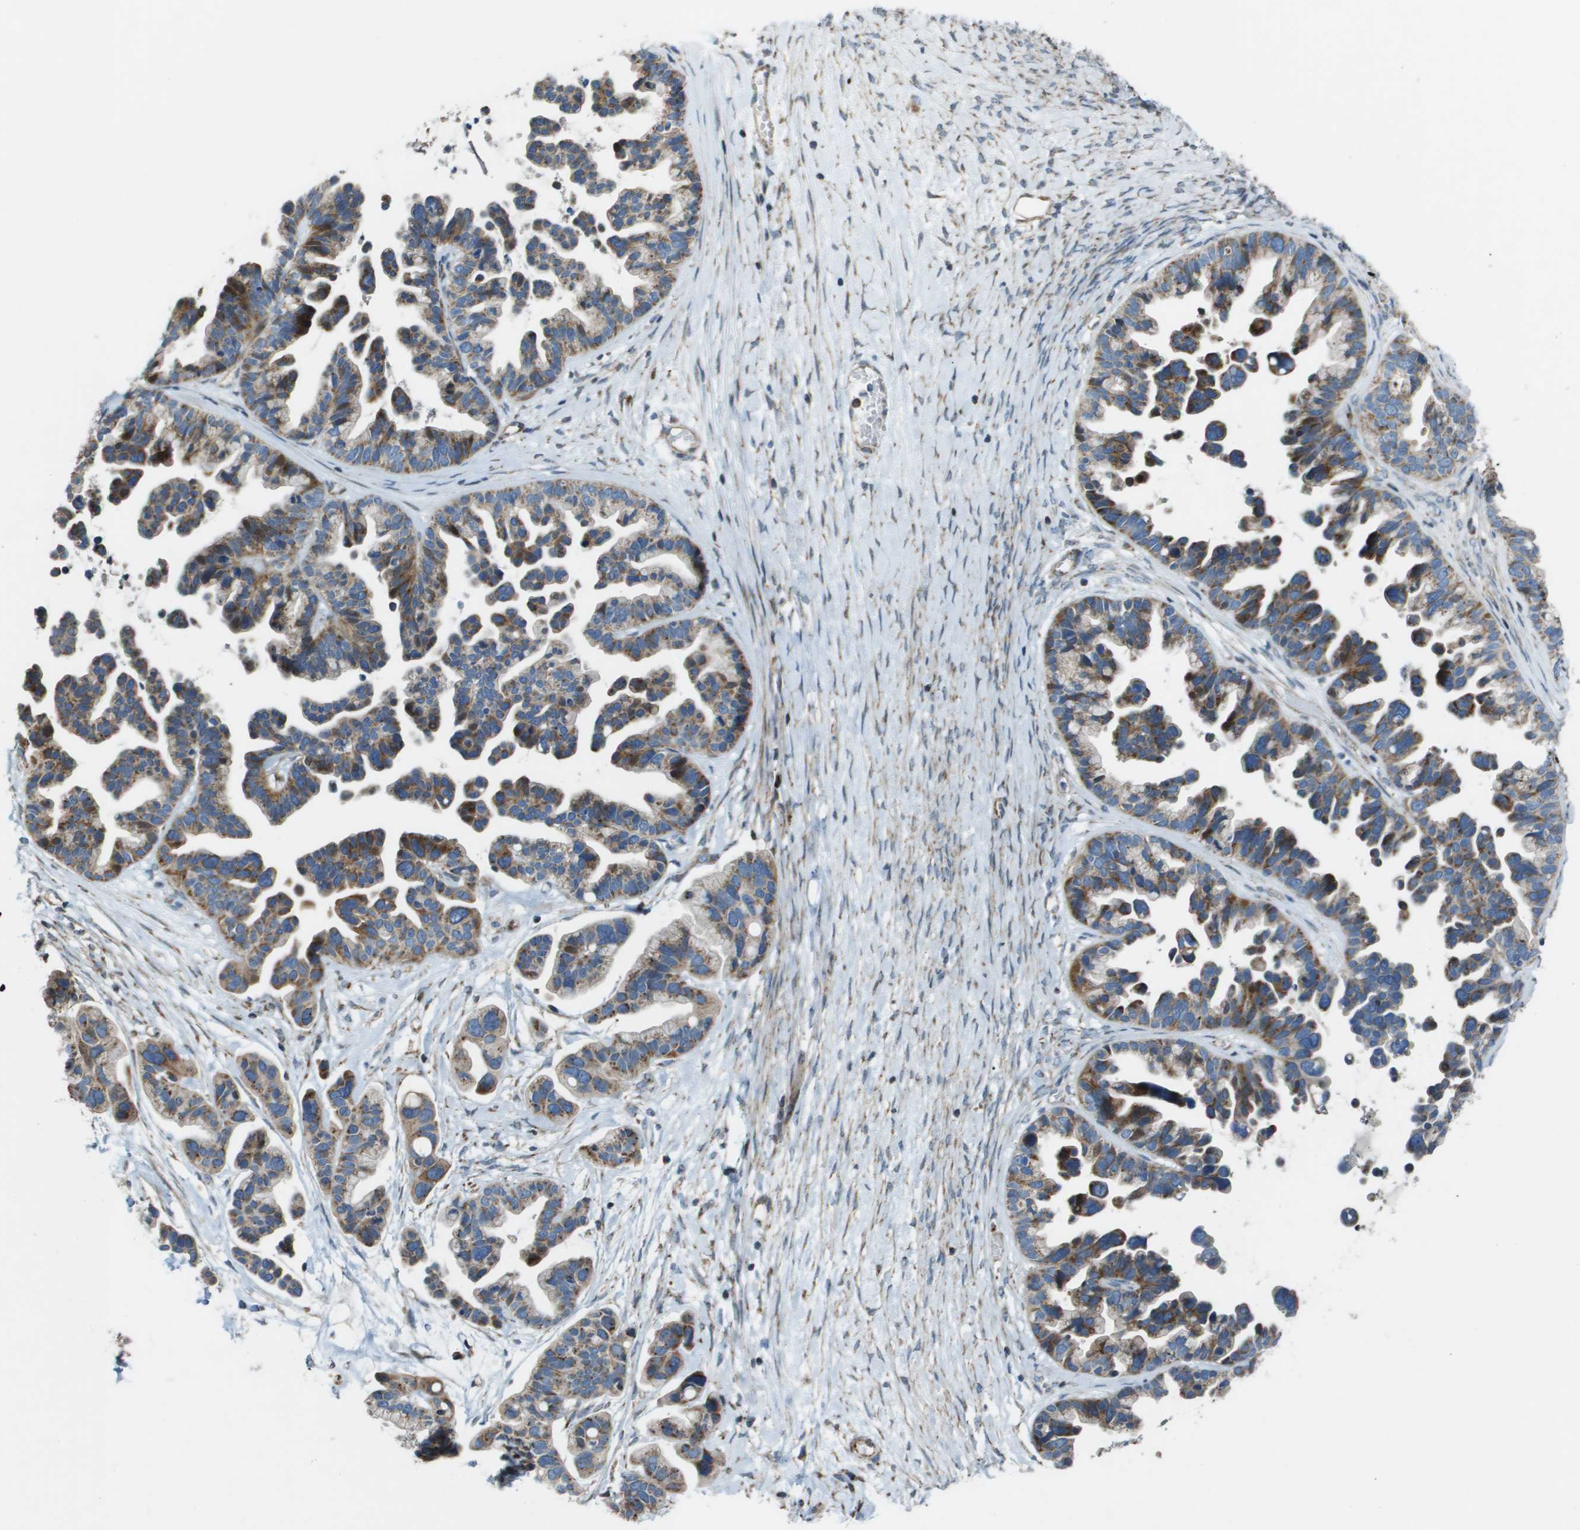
{"staining": {"intensity": "moderate", "quantity": ">75%", "location": "cytoplasmic/membranous"}, "tissue": "ovarian cancer", "cell_type": "Tumor cells", "image_type": "cancer", "snomed": [{"axis": "morphology", "description": "Cystadenocarcinoma, serous, NOS"}, {"axis": "topography", "description": "Ovary"}], "caption": "DAB (3,3'-diaminobenzidine) immunohistochemical staining of ovarian serous cystadenocarcinoma demonstrates moderate cytoplasmic/membranous protein expression in approximately >75% of tumor cells.", "gene": "MGAT3", "patient": {"sex": "female", "age": 56}}